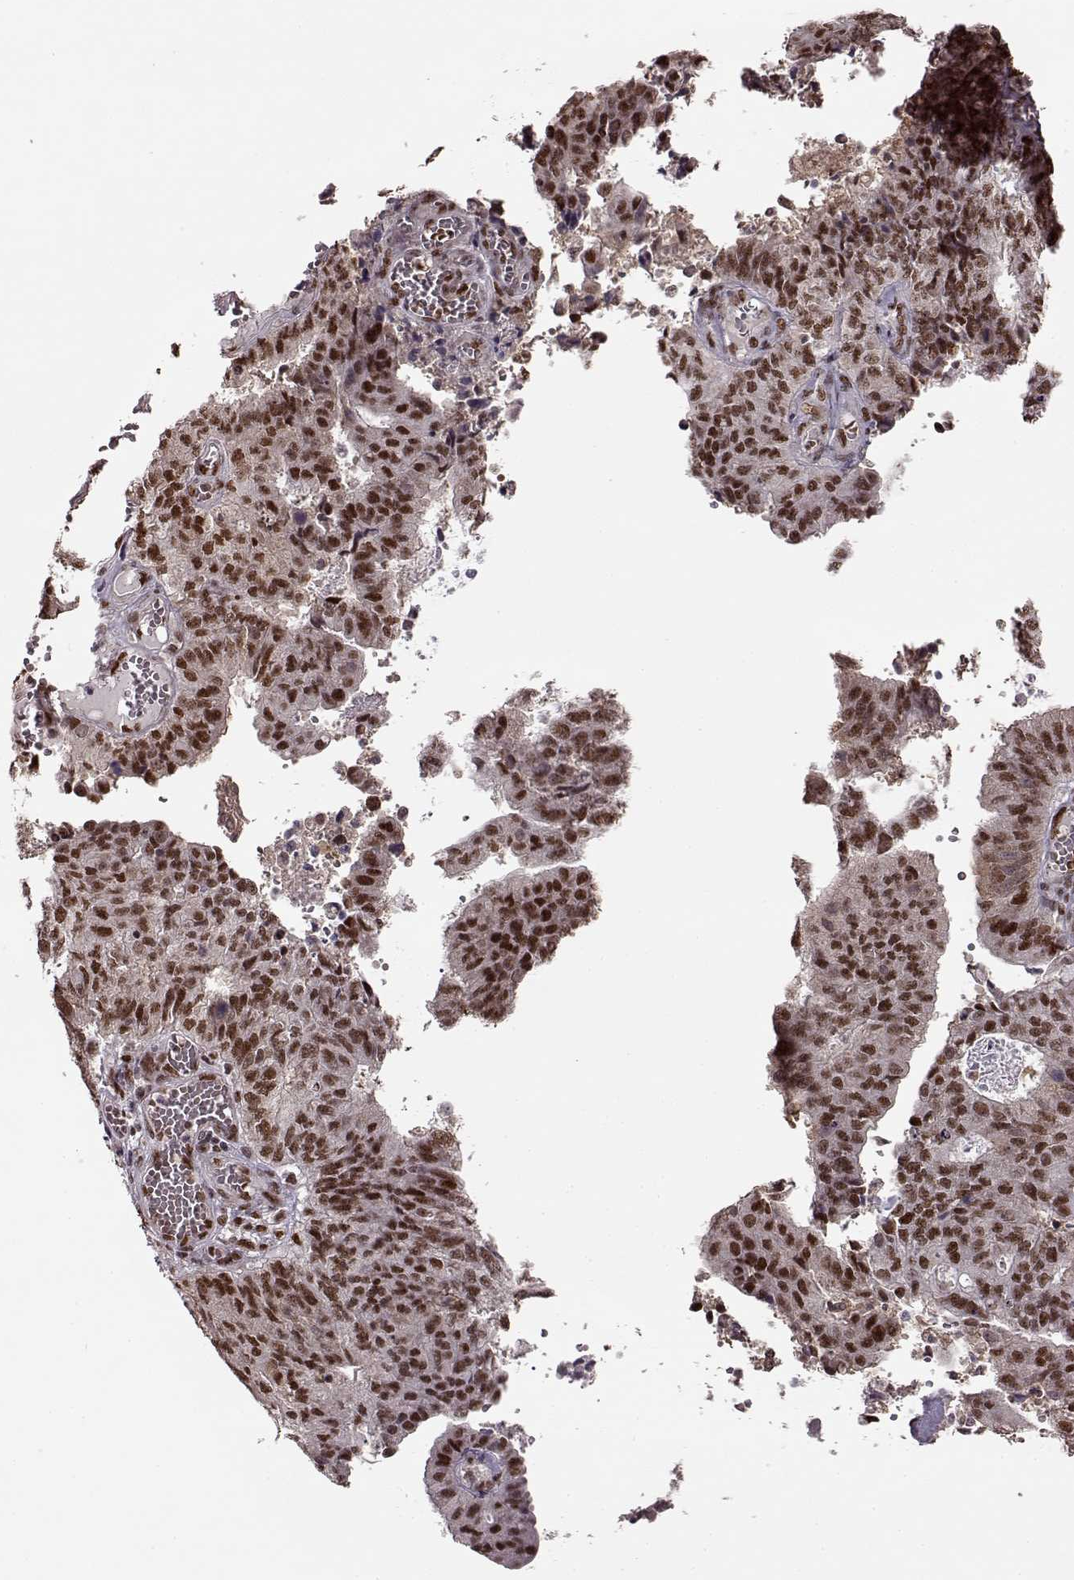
{"staining": {"intensity": "strong", "quantity": ">75%", "location": "nuclear"}, "tissue": "endometrial cancer", "cell_type": "Tumor cells", "image_type": "cancer", "snomed": [{"axis": "morphology", "description": "Adenocarcinoma, NOS"}, {"axis": "topography", "description": "Endometrium"}], "caption": "This is a histology image of immunohistochemistry (IHC) staining of endometrial adenocarcinoma, which shows strong staining in the nuclear of tumor cells.", "gene": "FTO", "patient": {"sex": "female", "age": 82}}